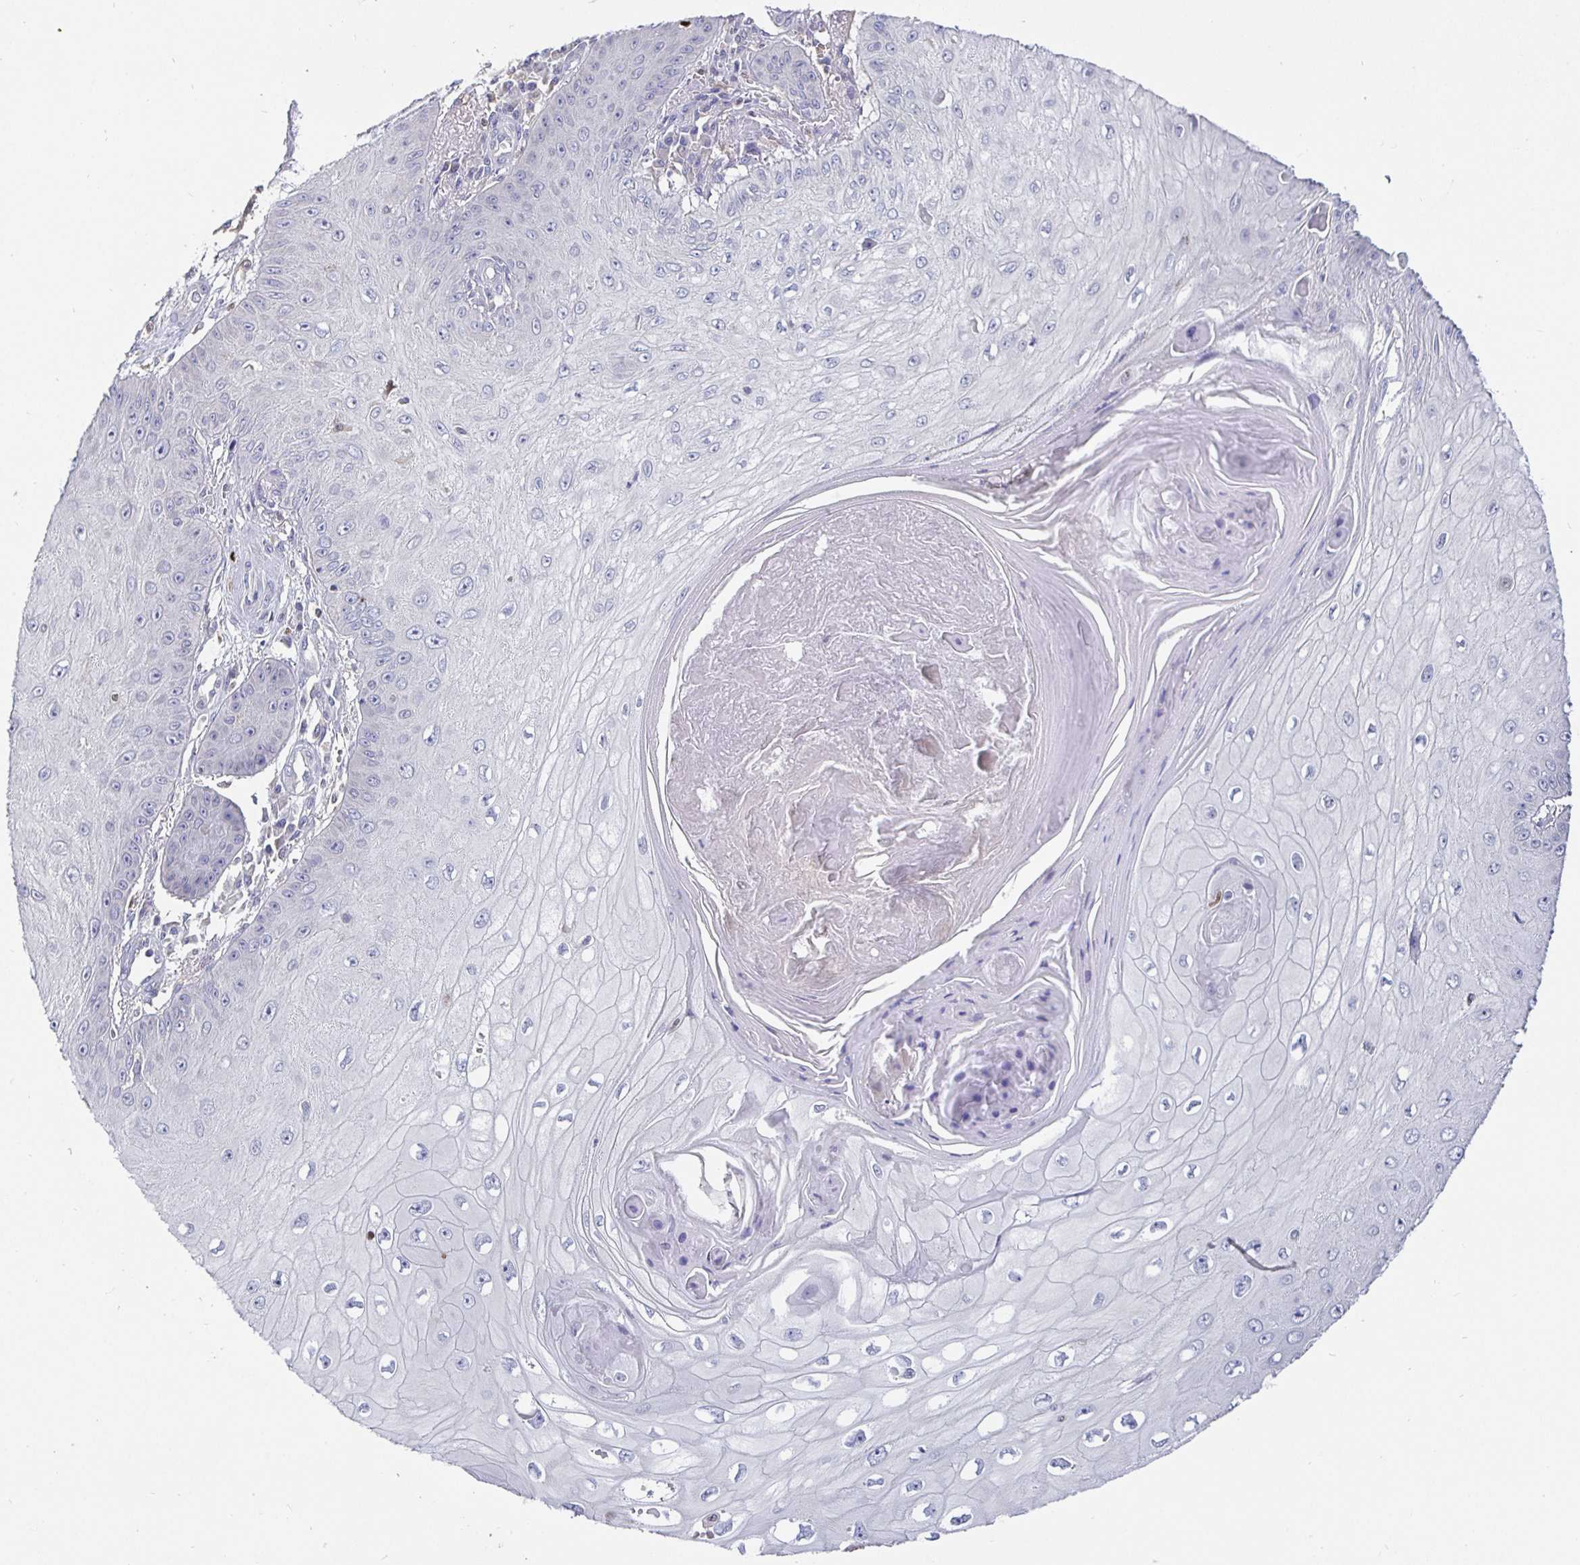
{"staining": {"intensity": "negative", "quantity": "none", "location": "none"}, "tissue": "skin cancer", "cell_type": "Tumor cells", "image_type": "cancer", "snomed": [{"axis": "morphology", "description": "Squamous cell carcinoma, NOS"}, {"axis": "topography", "description": "Skin"}], "caption": "Tumor cells show no significant positivity in skin cancer (squamous cell carcinoma).", "gene": "SATB1", "patient": {"sex": "male", "age": 70}}